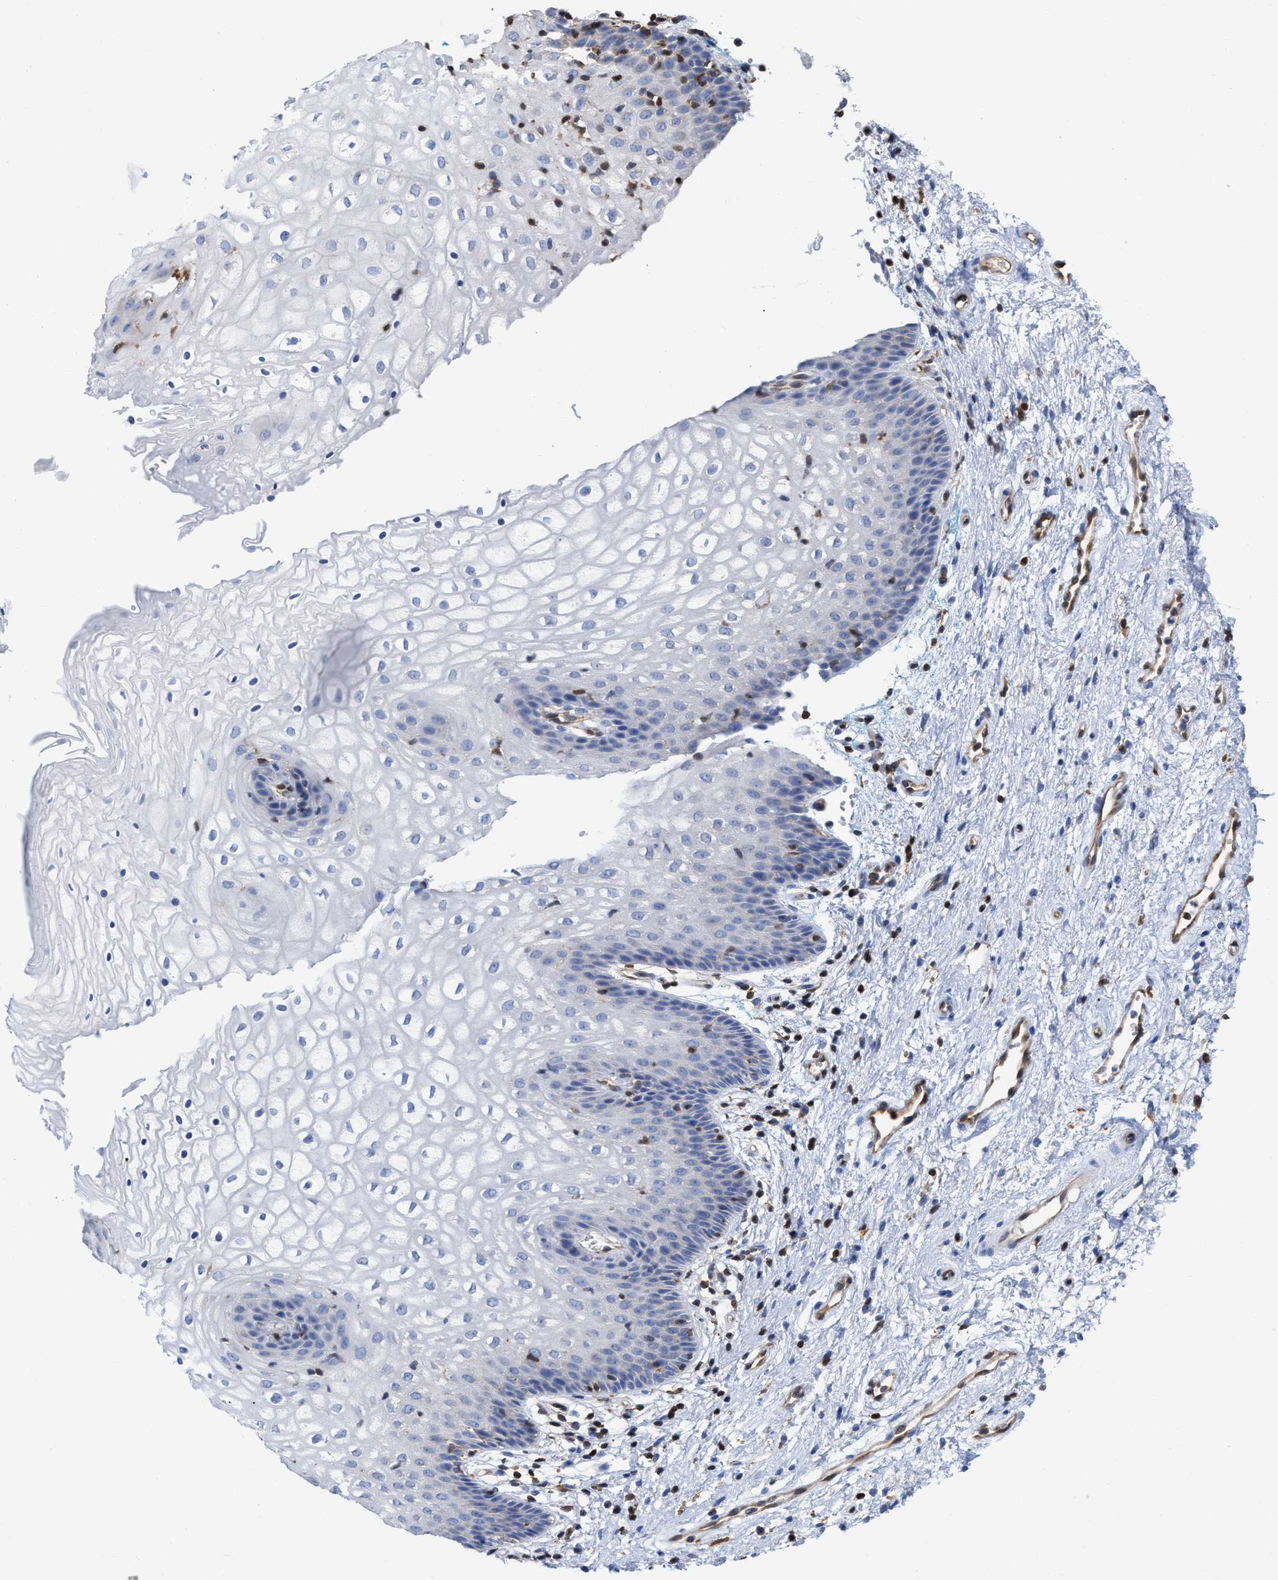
{"staining": {"intensity": "negative", "quantity": "none", "location": "none"}, "tissue": "vagina", "cell_type": "Squamous epithelial cells", "image_type": "normal", "snomed": [{"axis": "morphology", "description": "Normal tissue, NOS"}, {"axis": "topography", "description": "Vagina"}], "caption": "Vagina stained for a protein using immunohistochemistry (IHC) reveals no positivity squamous epithelial cells.", "gene": "GIMAP4", "patient": {"sex": "female", "age": 34}}